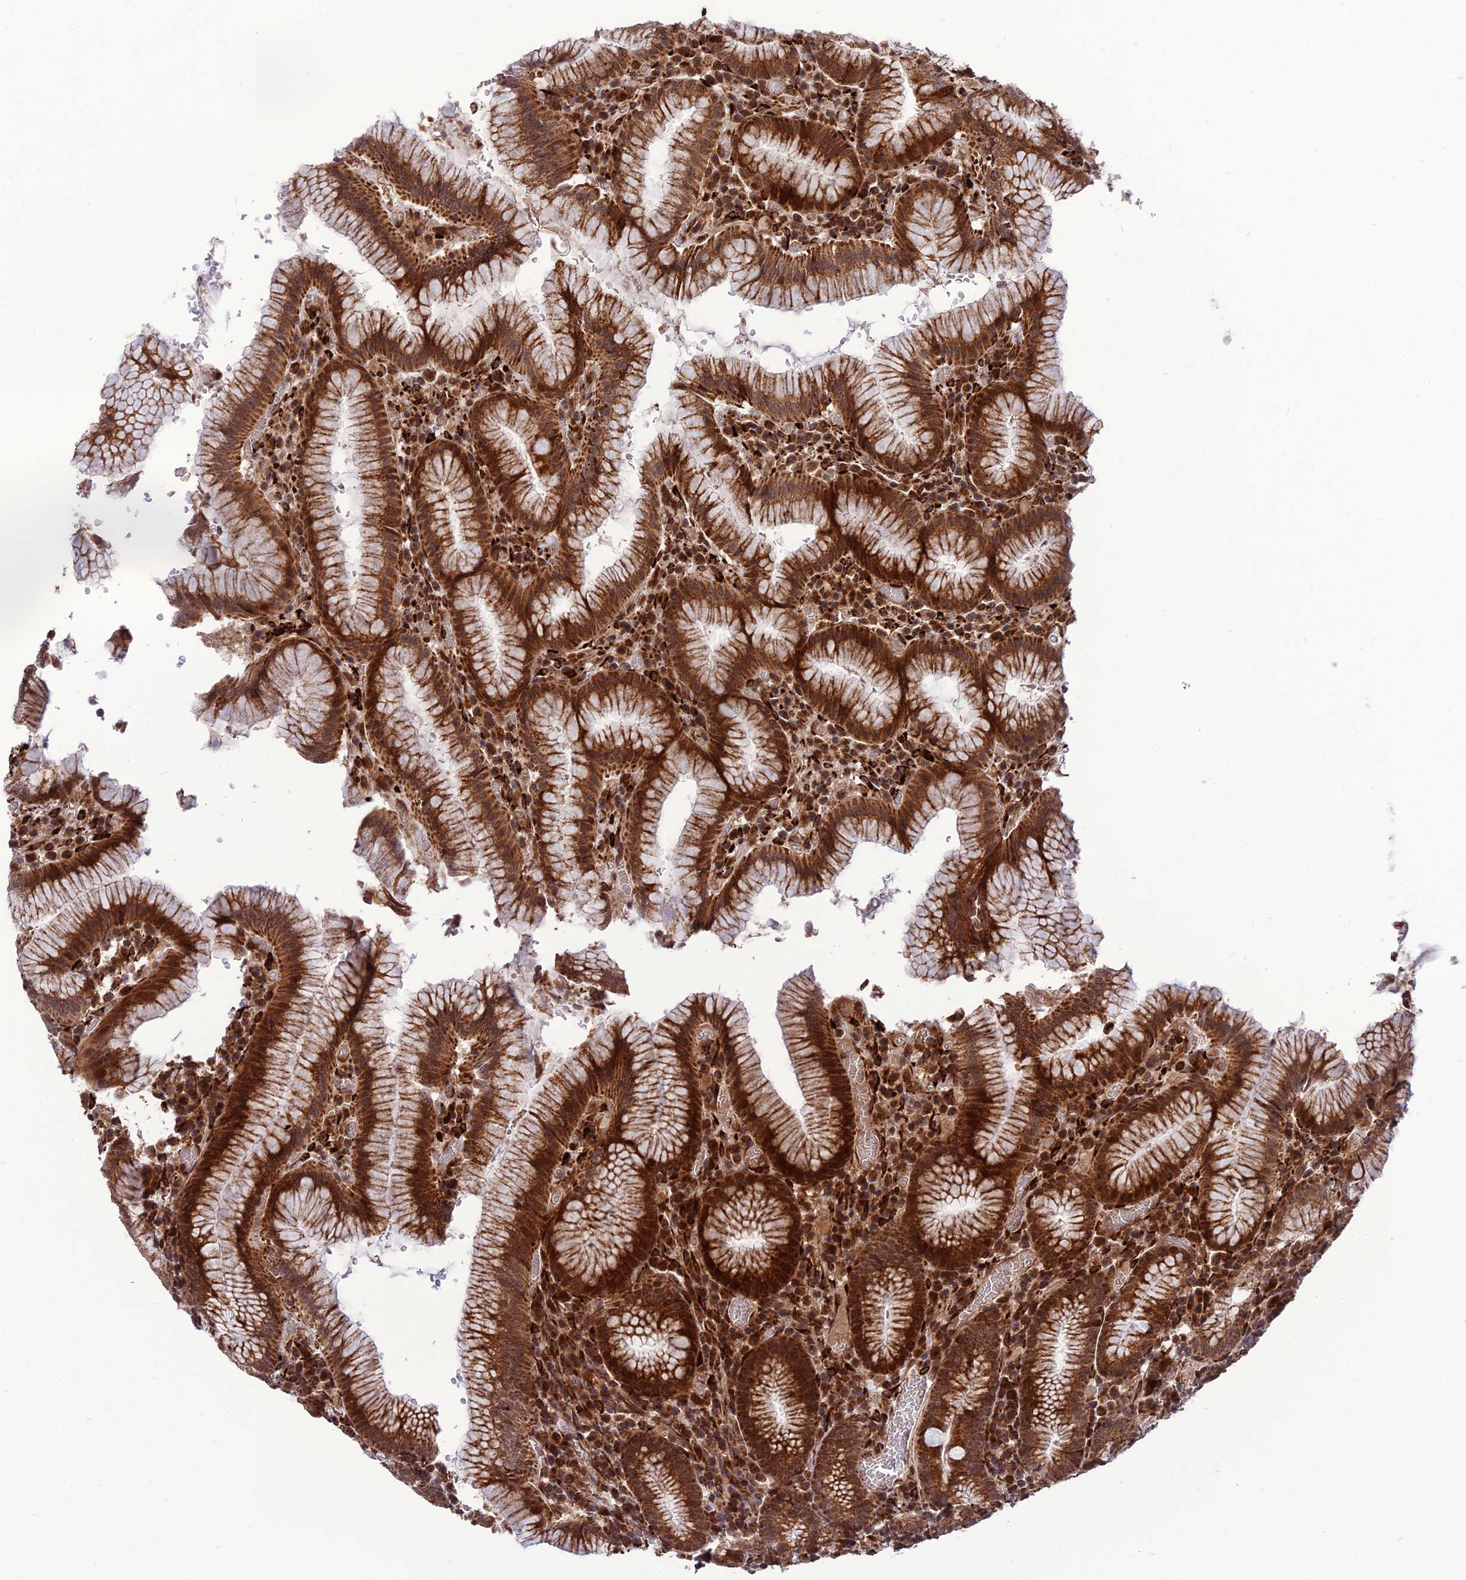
{"staining": {"intensity": "strong", "quantity": ">75%", "location": "cytoplasmic/membranous"}, "tissue": "stomach", "cell_type": "Glandular cells", "image_type": "normal", "snomed": [{"axis": "morphology", "description": "Normal tissue, NOS"}, {"axis": "topography", "description": "Stomach"}], "caption": "Strong cytoplasmic/membranous staining is appreciated in about >75% of glandular cells in unremarkable stomach. Using DAB (brown) and hematoxylin (blue) stains, captured at high magnification using brightfield microscopy.", "gene": "CRTAP", "patient": {"sex": "male", "age": 55}}